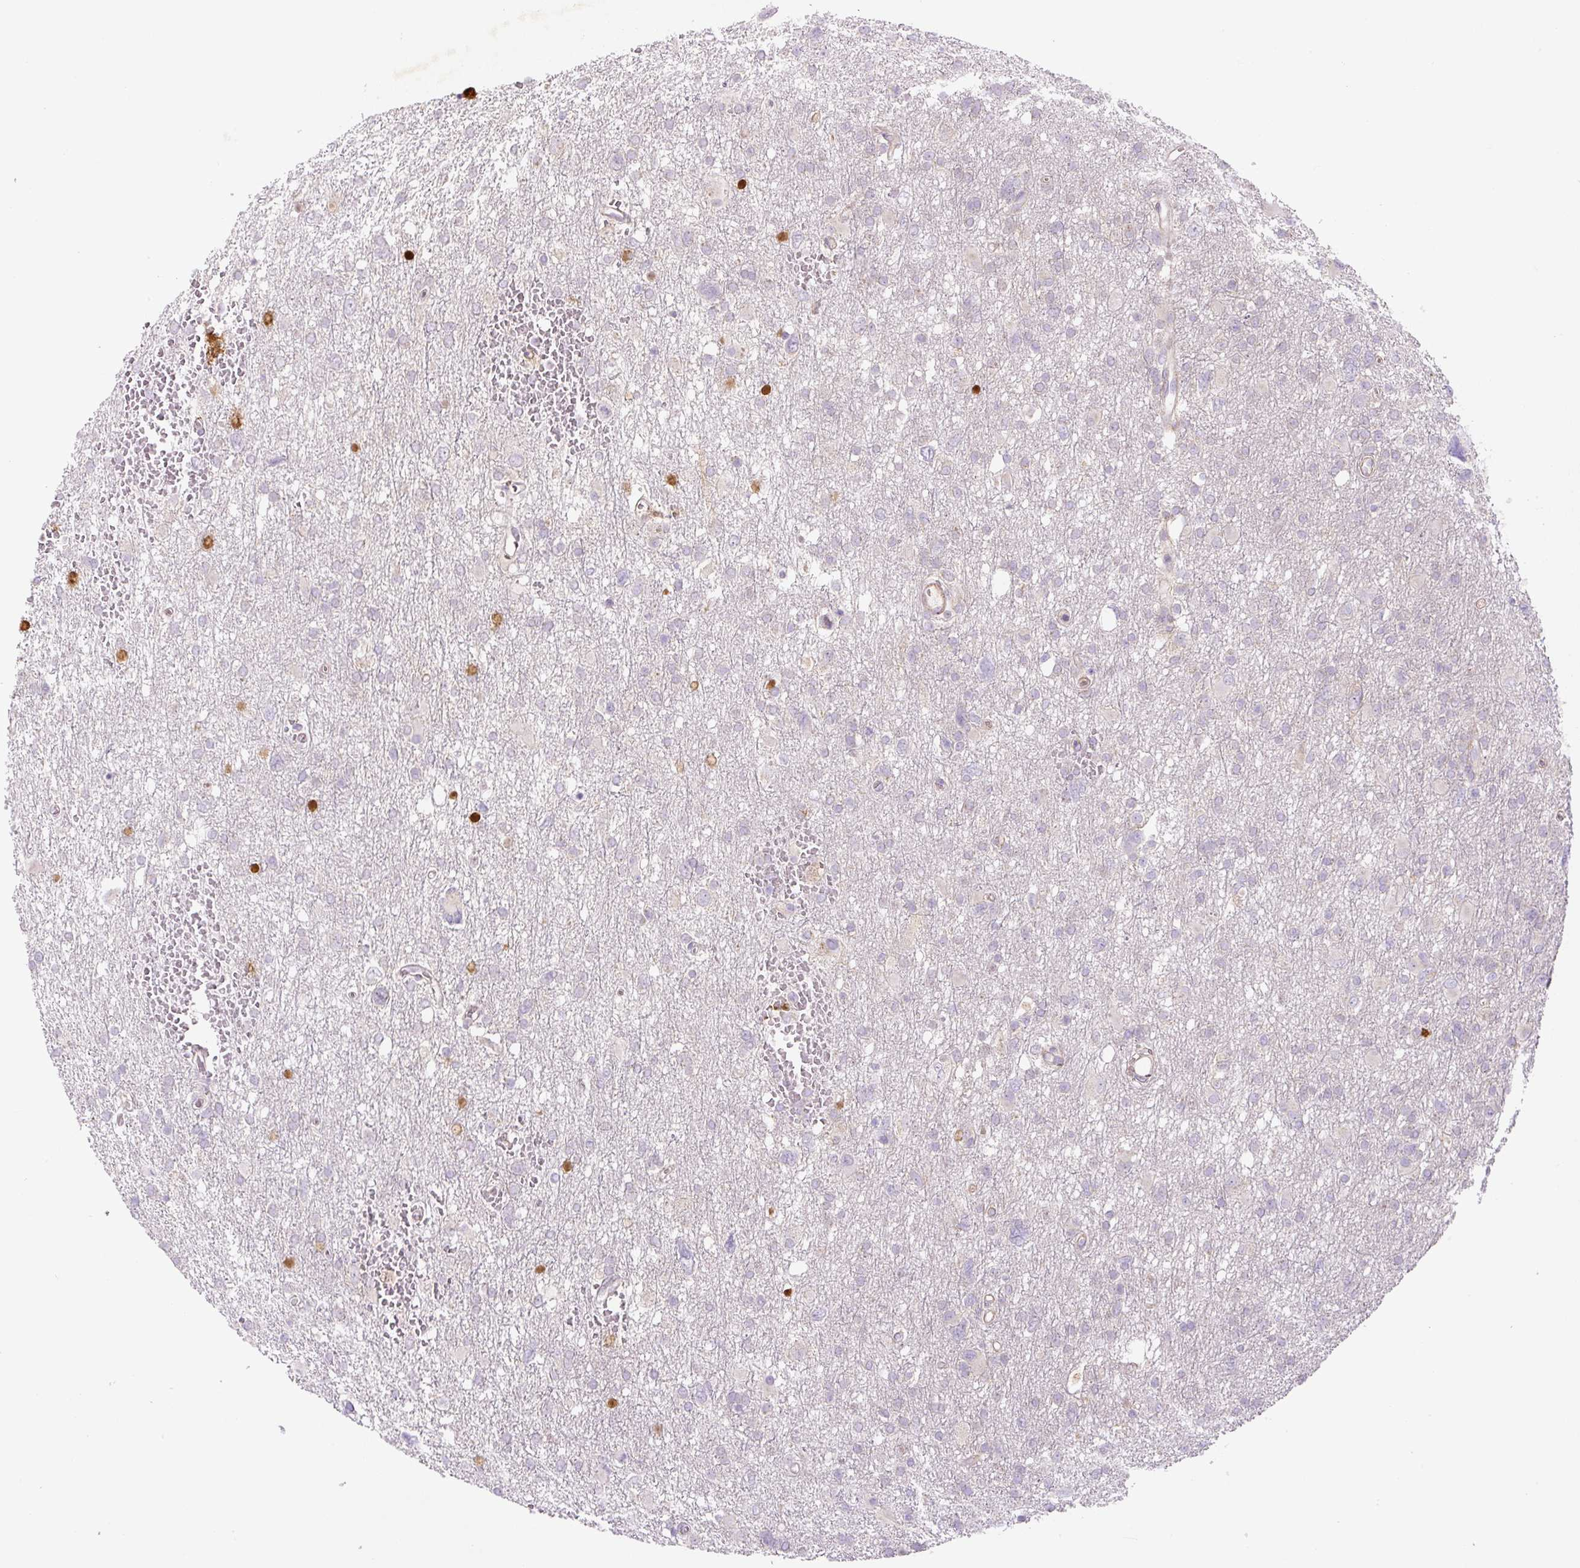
{"staining": {"intensity": "negative", "quantity": "none", "location": "none"}, "tissue": "glioma", "cell_type": "Tumor cells", "image_type": "cancer", "snomed": [{"axis": "morphology", "description": "Glioma, malignant, High grade"}, {"axis": "topography", "description": "Brain"}], "caption": "This is a histopathology image of immunohistochemistry (IHC) staining of malignant high-grade glioma, which shows no staining in tumor cells. (DAB immunohistochemistry (IHC) with hematoxylin counter stain).", "gene": "CCNI2", "patient": {"sex": "male", "age": 61}}